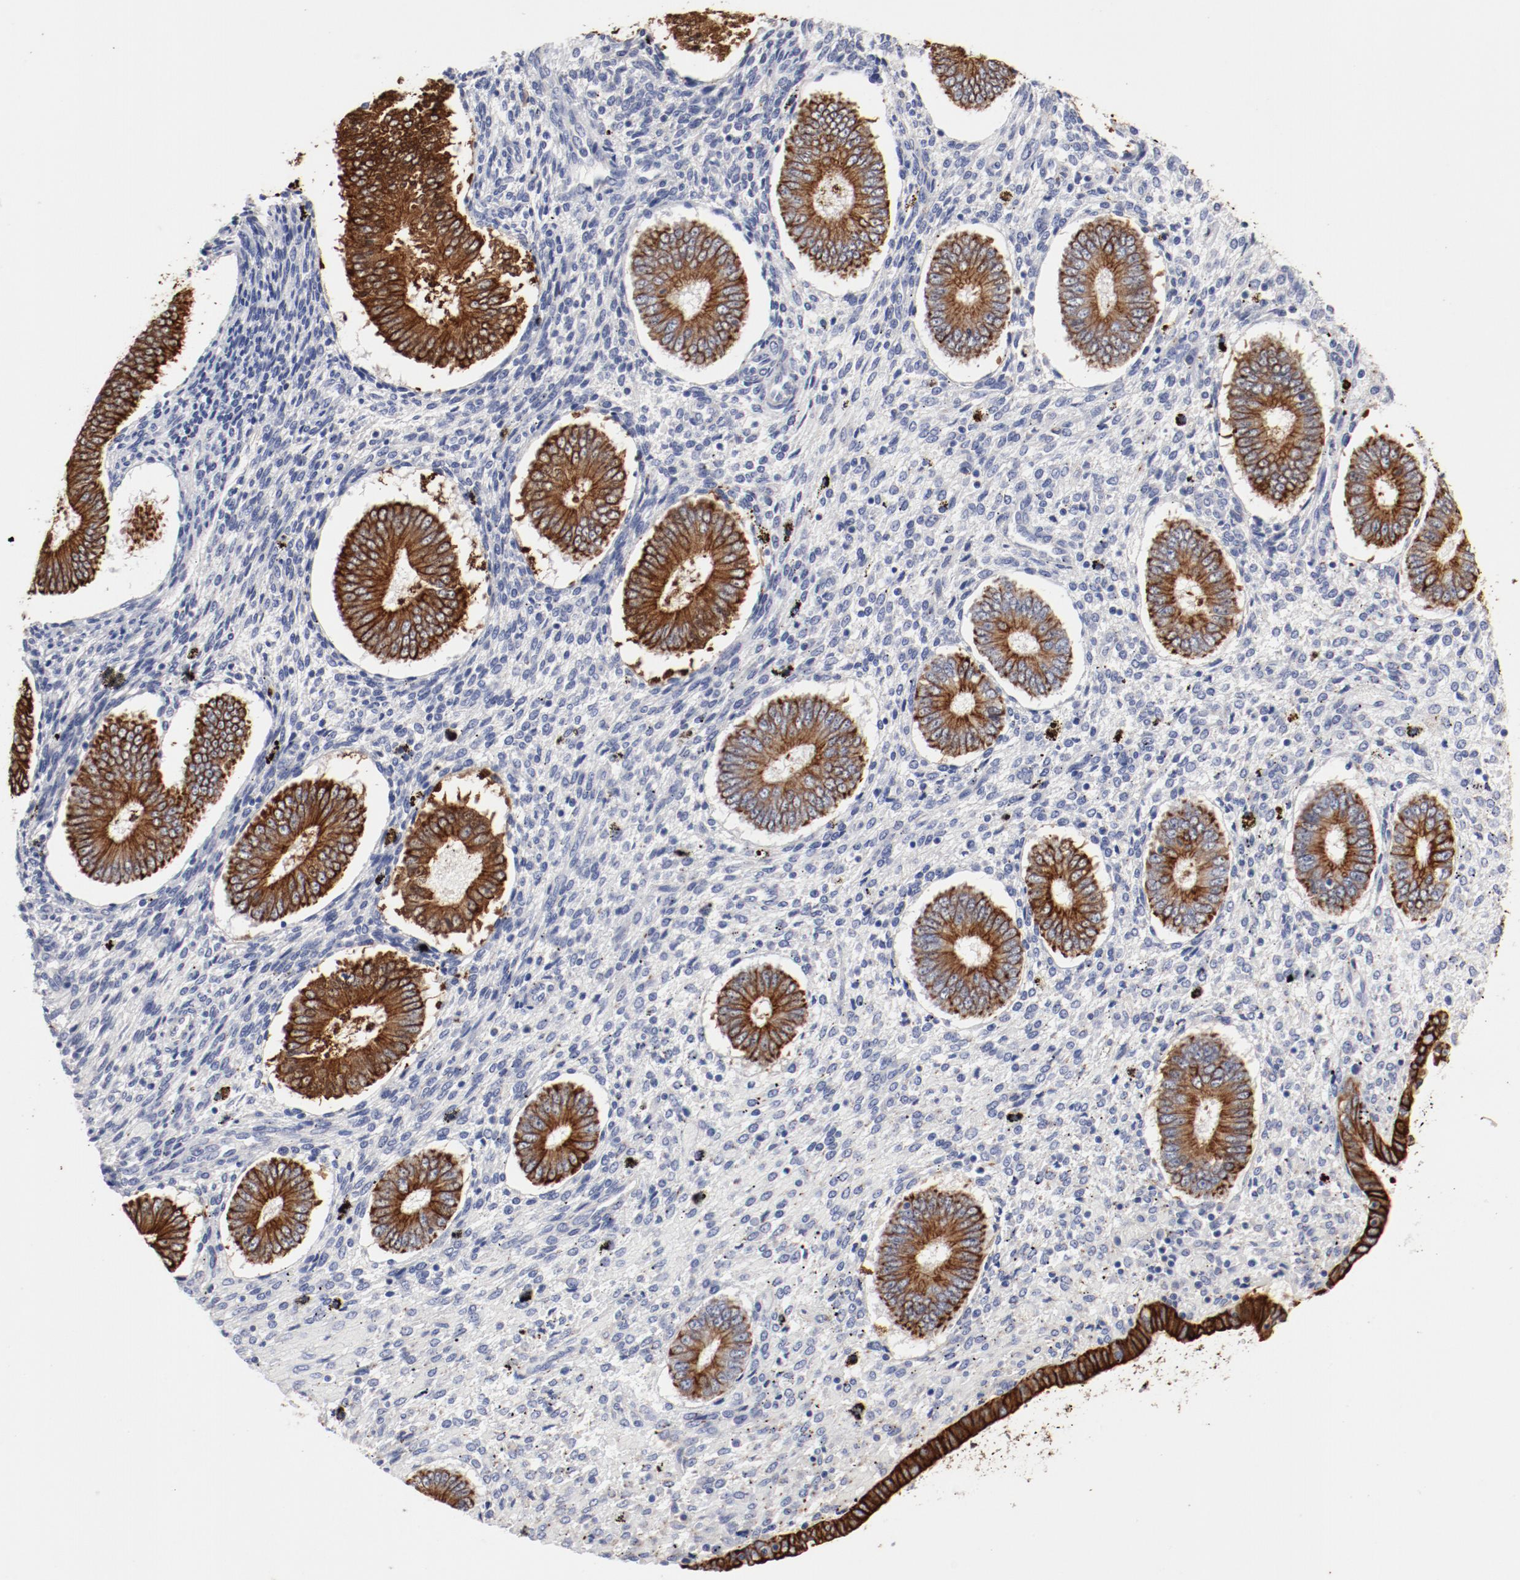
{"staining": {"intensity": "negative", "quantity": "none", "location": "none"}, "tissue": "endometrium", "cell_type": "Cells in endometrial stroma", "image_type": "normal", "snomed": [{"axis": "morphology", "description": "Normal tissue, NOS"}, {"axis": "topography", "description": "Endometrium"}], "caption": "An immunohistochemistry micrograph of benign endometrium is shown. There is no staining in cells in endometrial stroma of endometrium.", "gene": "TSPAN6", "patient": {"sex": "female", "age": 42}}